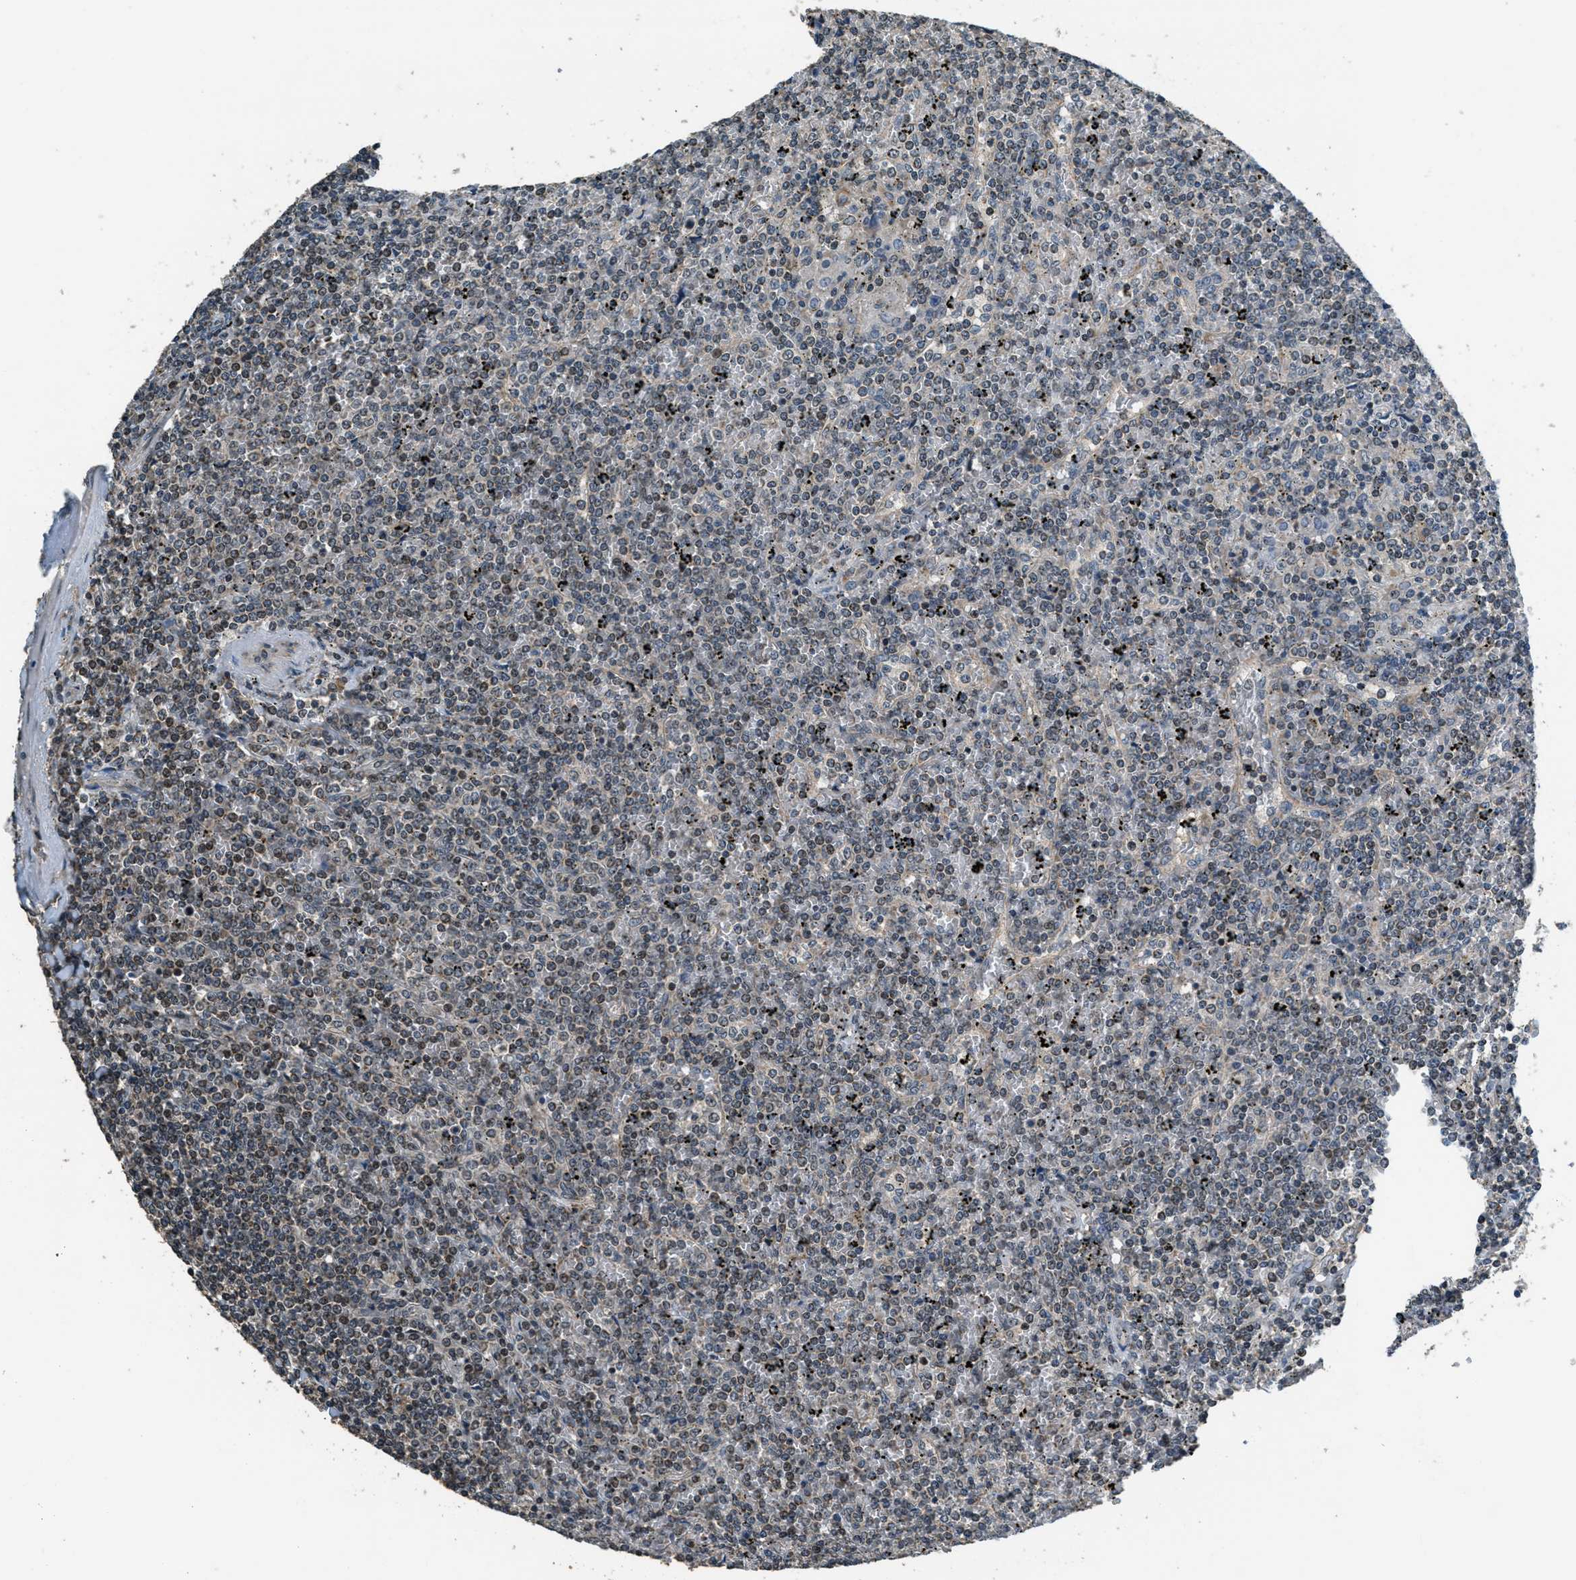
{"staining": {"intensity": "weak", "quantity": "<25%", "location": "nuclear"}, "tissue": "lymphoma", "cell_type": "Tumor cells", "image_type": "cancer", "snomed": [{"axis": "morphology", "description": "Malignant lymphoma, non-Hodgkin's type, Low grade"}, {"axis": "topography", "description": "Spleen"}], "caption": "This is an IHC photomicrograph of low-grade malignant lymphoma, non-Hodgkin's type. There is no expression in tumor cells.", "gene": "NAT1", "patient": {"sex": "female", "age": 19}}